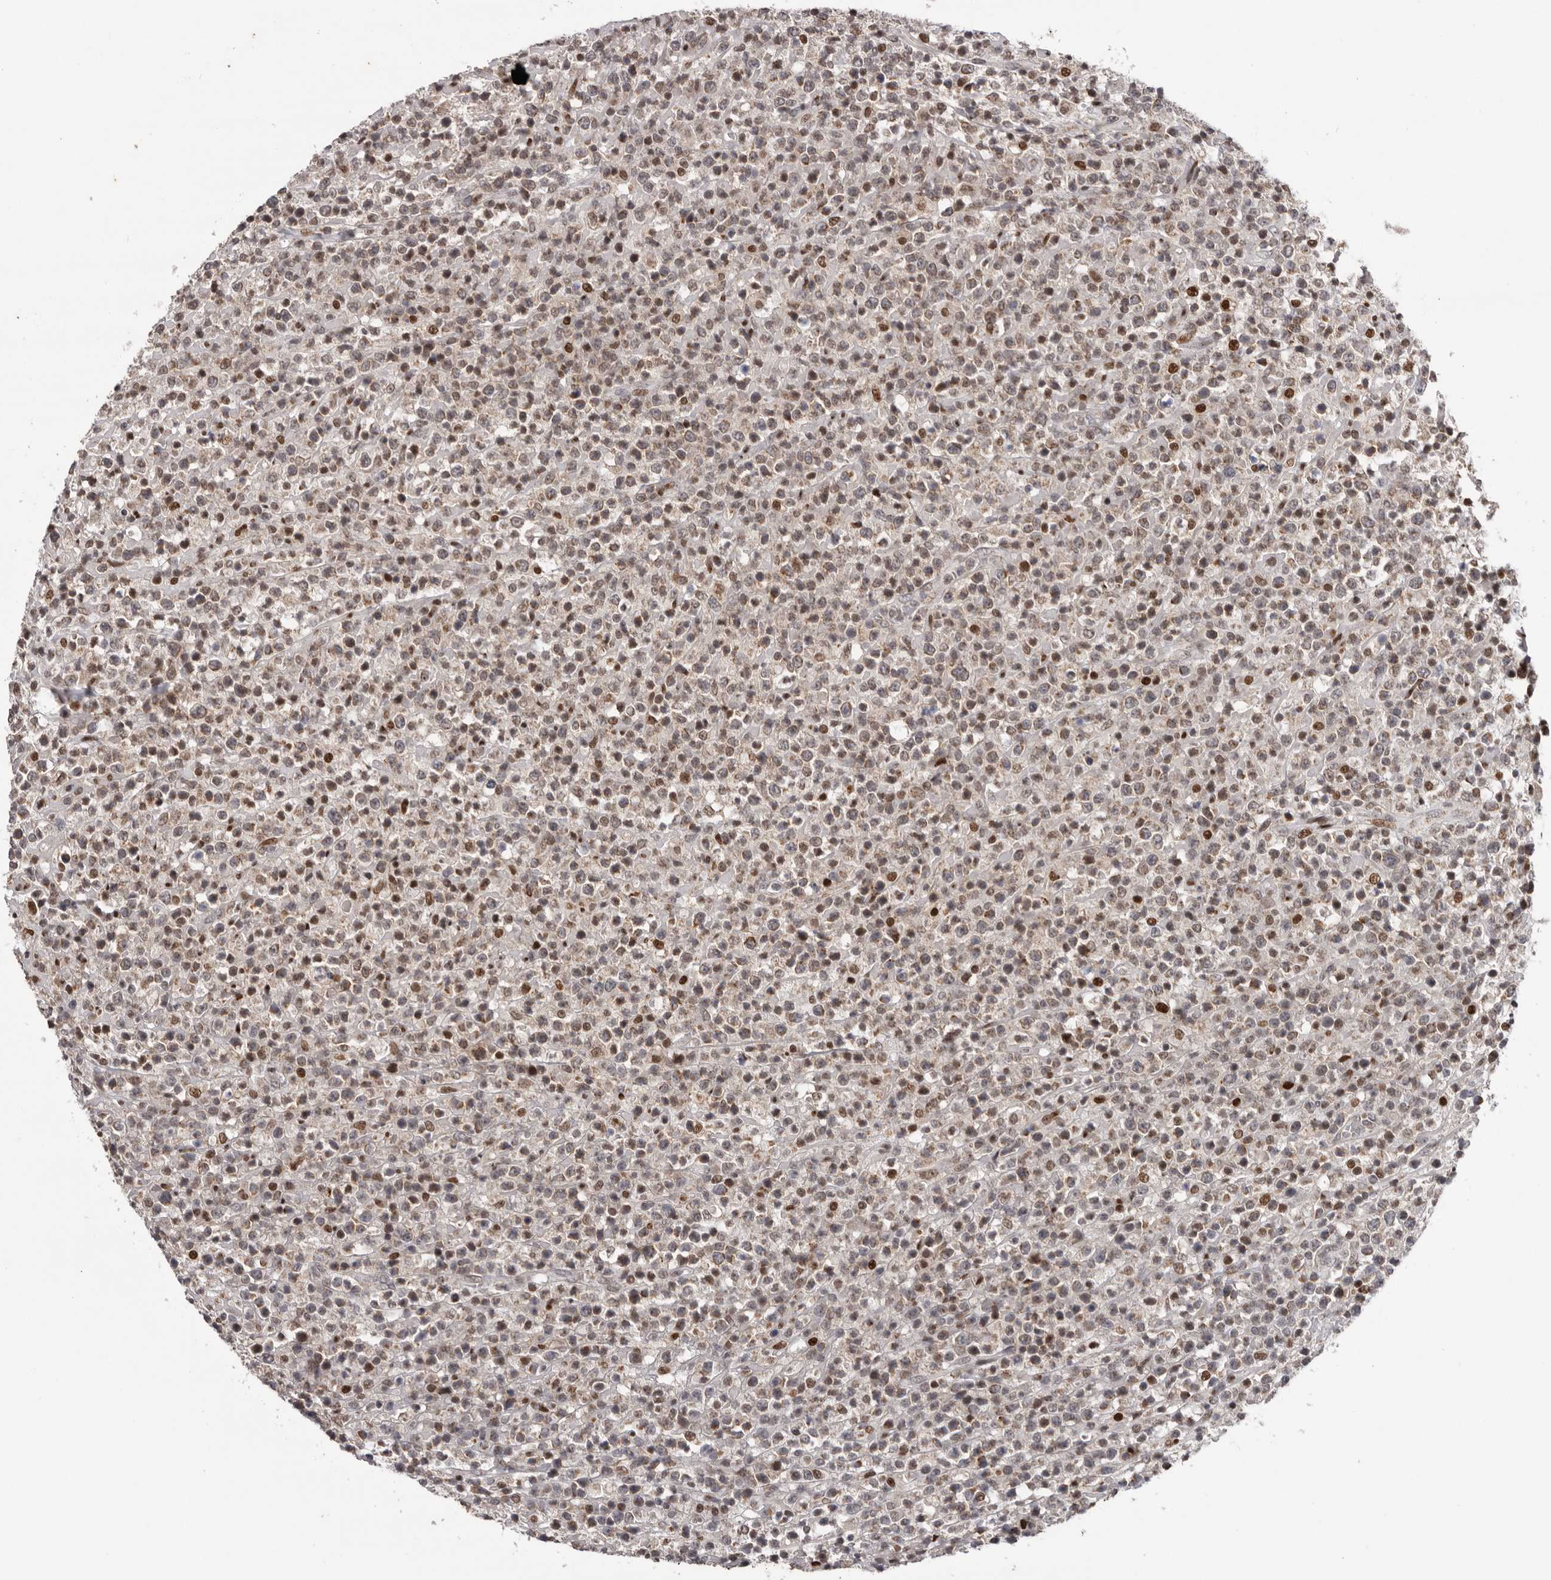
{"staining": {"intensity": "moderate", "quantity": "<25%", "location": "cytoplasmic/membranous"}, "tissue": "lymphoma", "cell_type": "Tumor cells", "image_type": "cancer", "snomed": [{"axis": "morphology", "description": "Malignant lymphoma, non-Hodgkin's type, High grade"}, {"axis": "topography", "description": "Colon"}], "caption": "Protein staining exhibits moderate cytoplasmic/membranous positivity in approximately <25% of tumor cells in malignant lymphoma, non-Hodgkin's type (high-grade).", "gene": "C17orf99", "patient": {"sex": "female", "age": 53}}